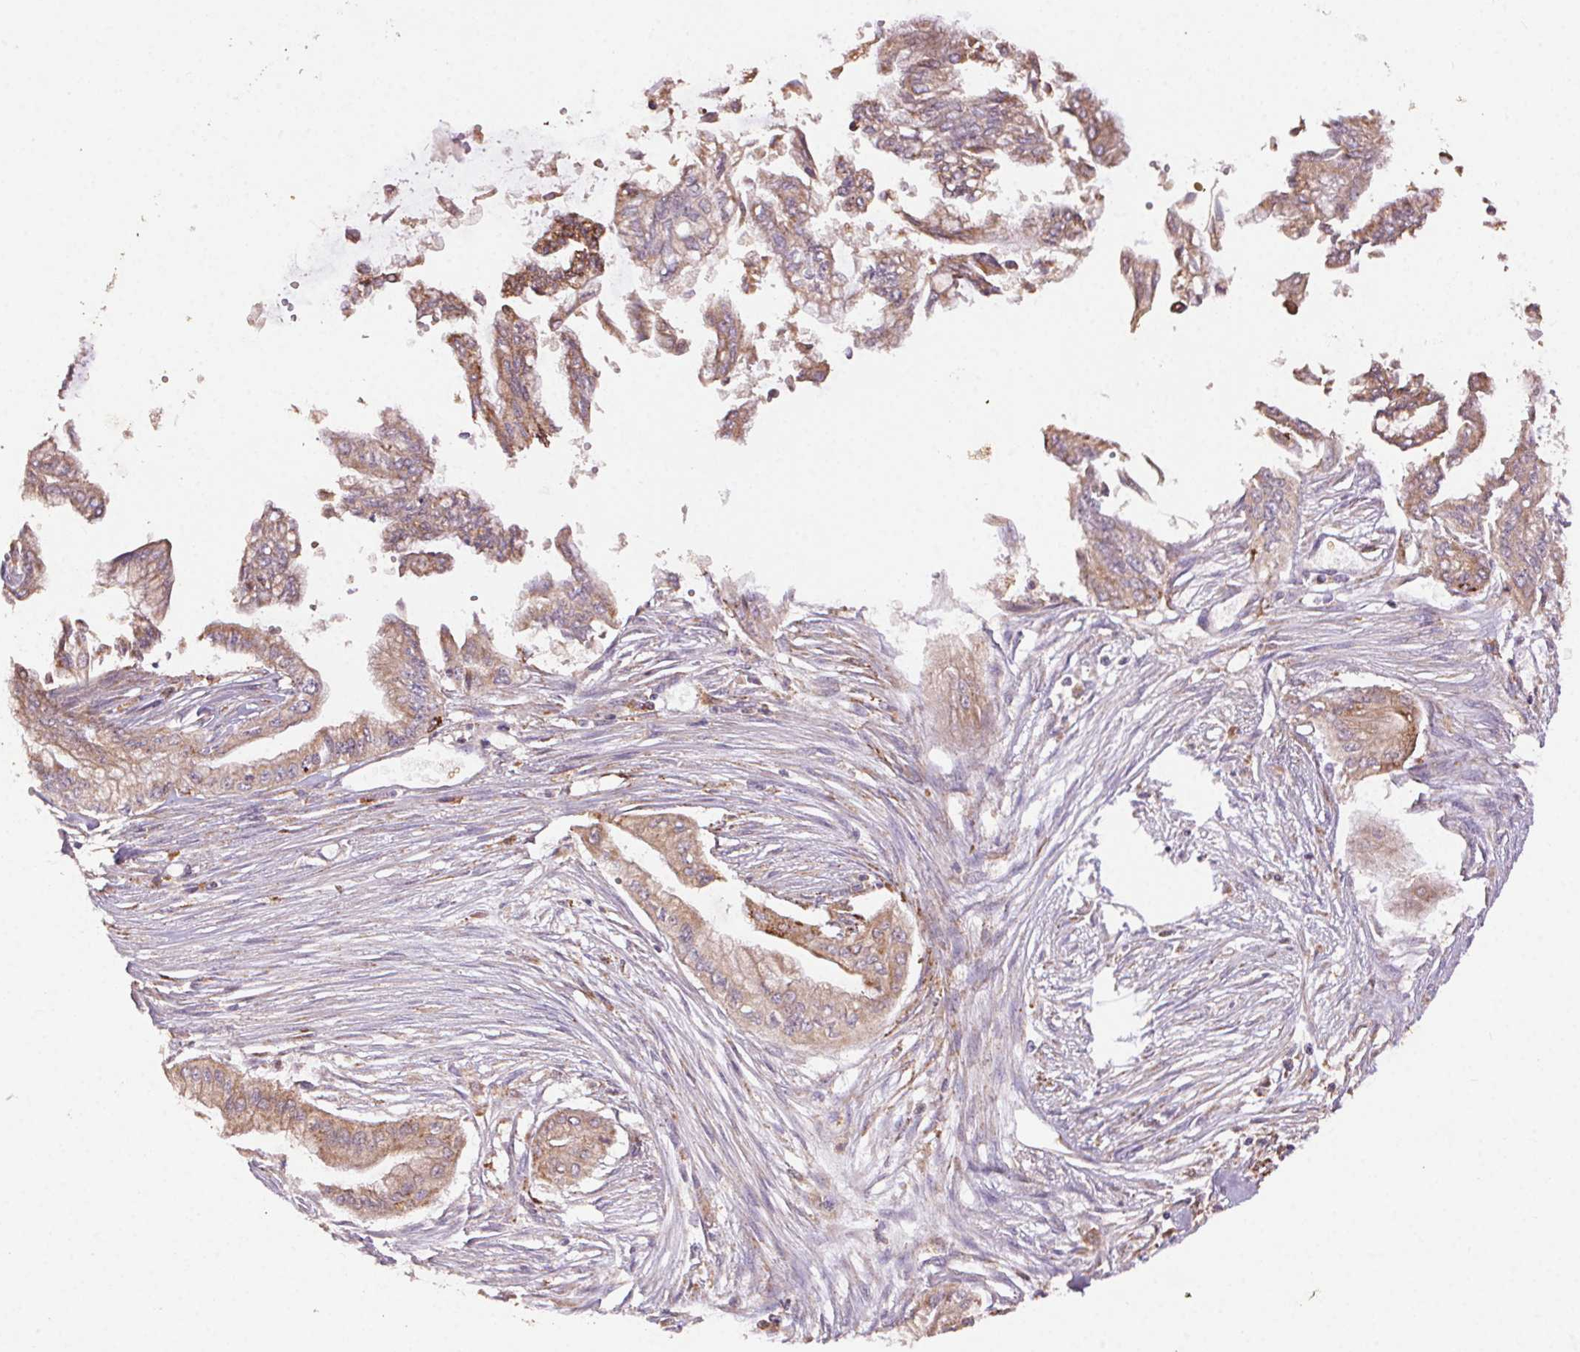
{"staining": {"intensity": "weak", "quantity": ">75%", "location": "cytoplasmic/membranous"}, "tissue": "pancreatic cancer", "cell_type": "Tumor cells", "image_type": "cancer", "snomed": [{"axis": "morphology", "description": "Adenocarcinoma, NOS"}, {"axis": "topography", "description": "Pancreas"}], "caption": "Human pancreatic cancer stained with a protein marker demonstrates weak staining in tumor cells.", "gene": "FNBP1L", "patient": {"sex": "female", "age": 68}}